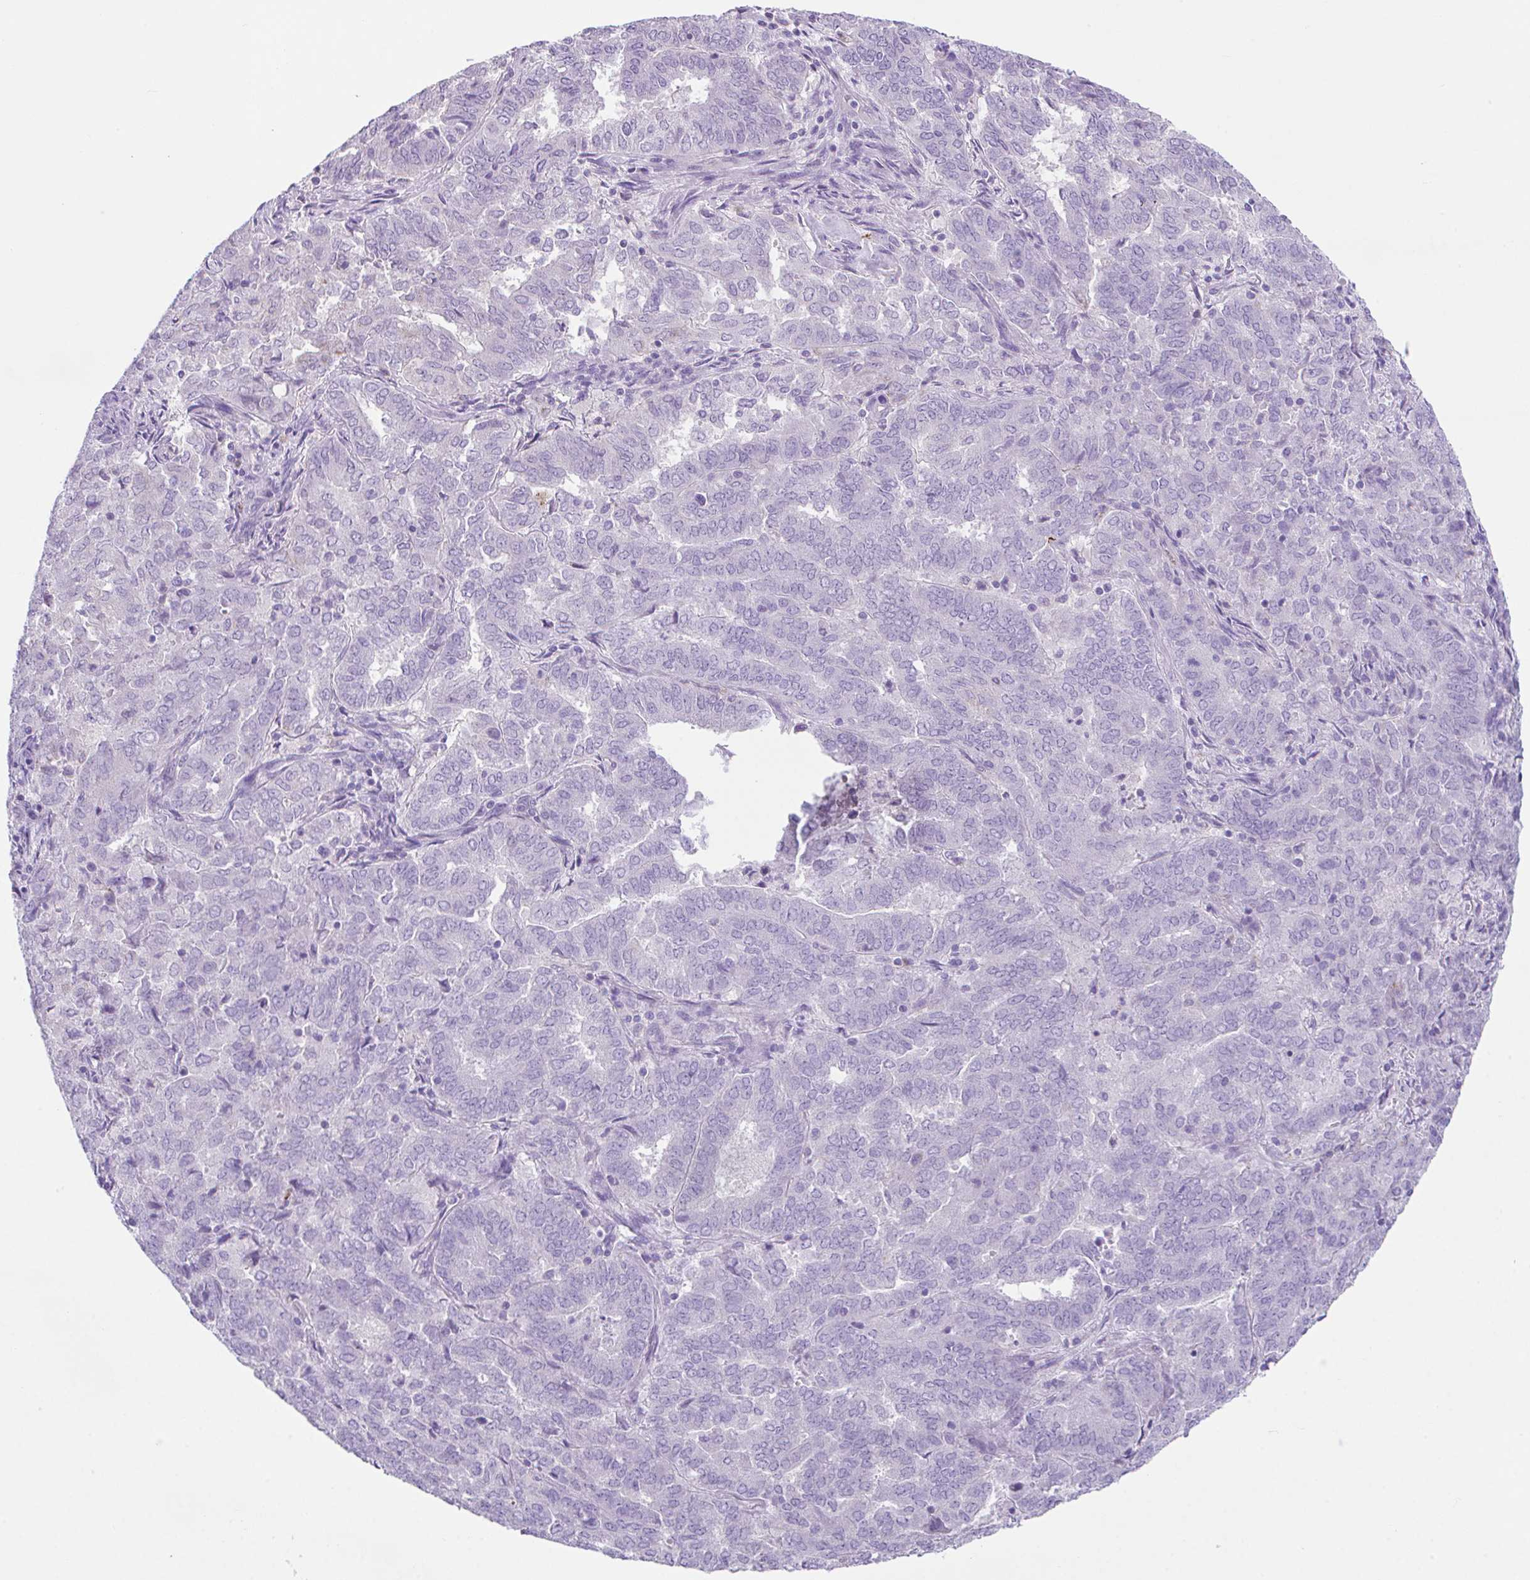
{"staining": {"intensity": "negative", "quantity": "none", "location": "none"}, "tissue": "endometrial cancer", "cell_type": "Tumor cells", "image_type": "cancer", "snomed": [{"axis": "morphology", "description": "Adenocarcinoma, NOS"}, {"axis": "topography", "description": "Endometrium"}], "caption": "Adenocarcinoma (endometrial) stained for a protein using immunohistochemistry (IHC) displays no staining tumor cells.", "gene": "HACD4", "patient": {"sex": "female", "age": 72}}